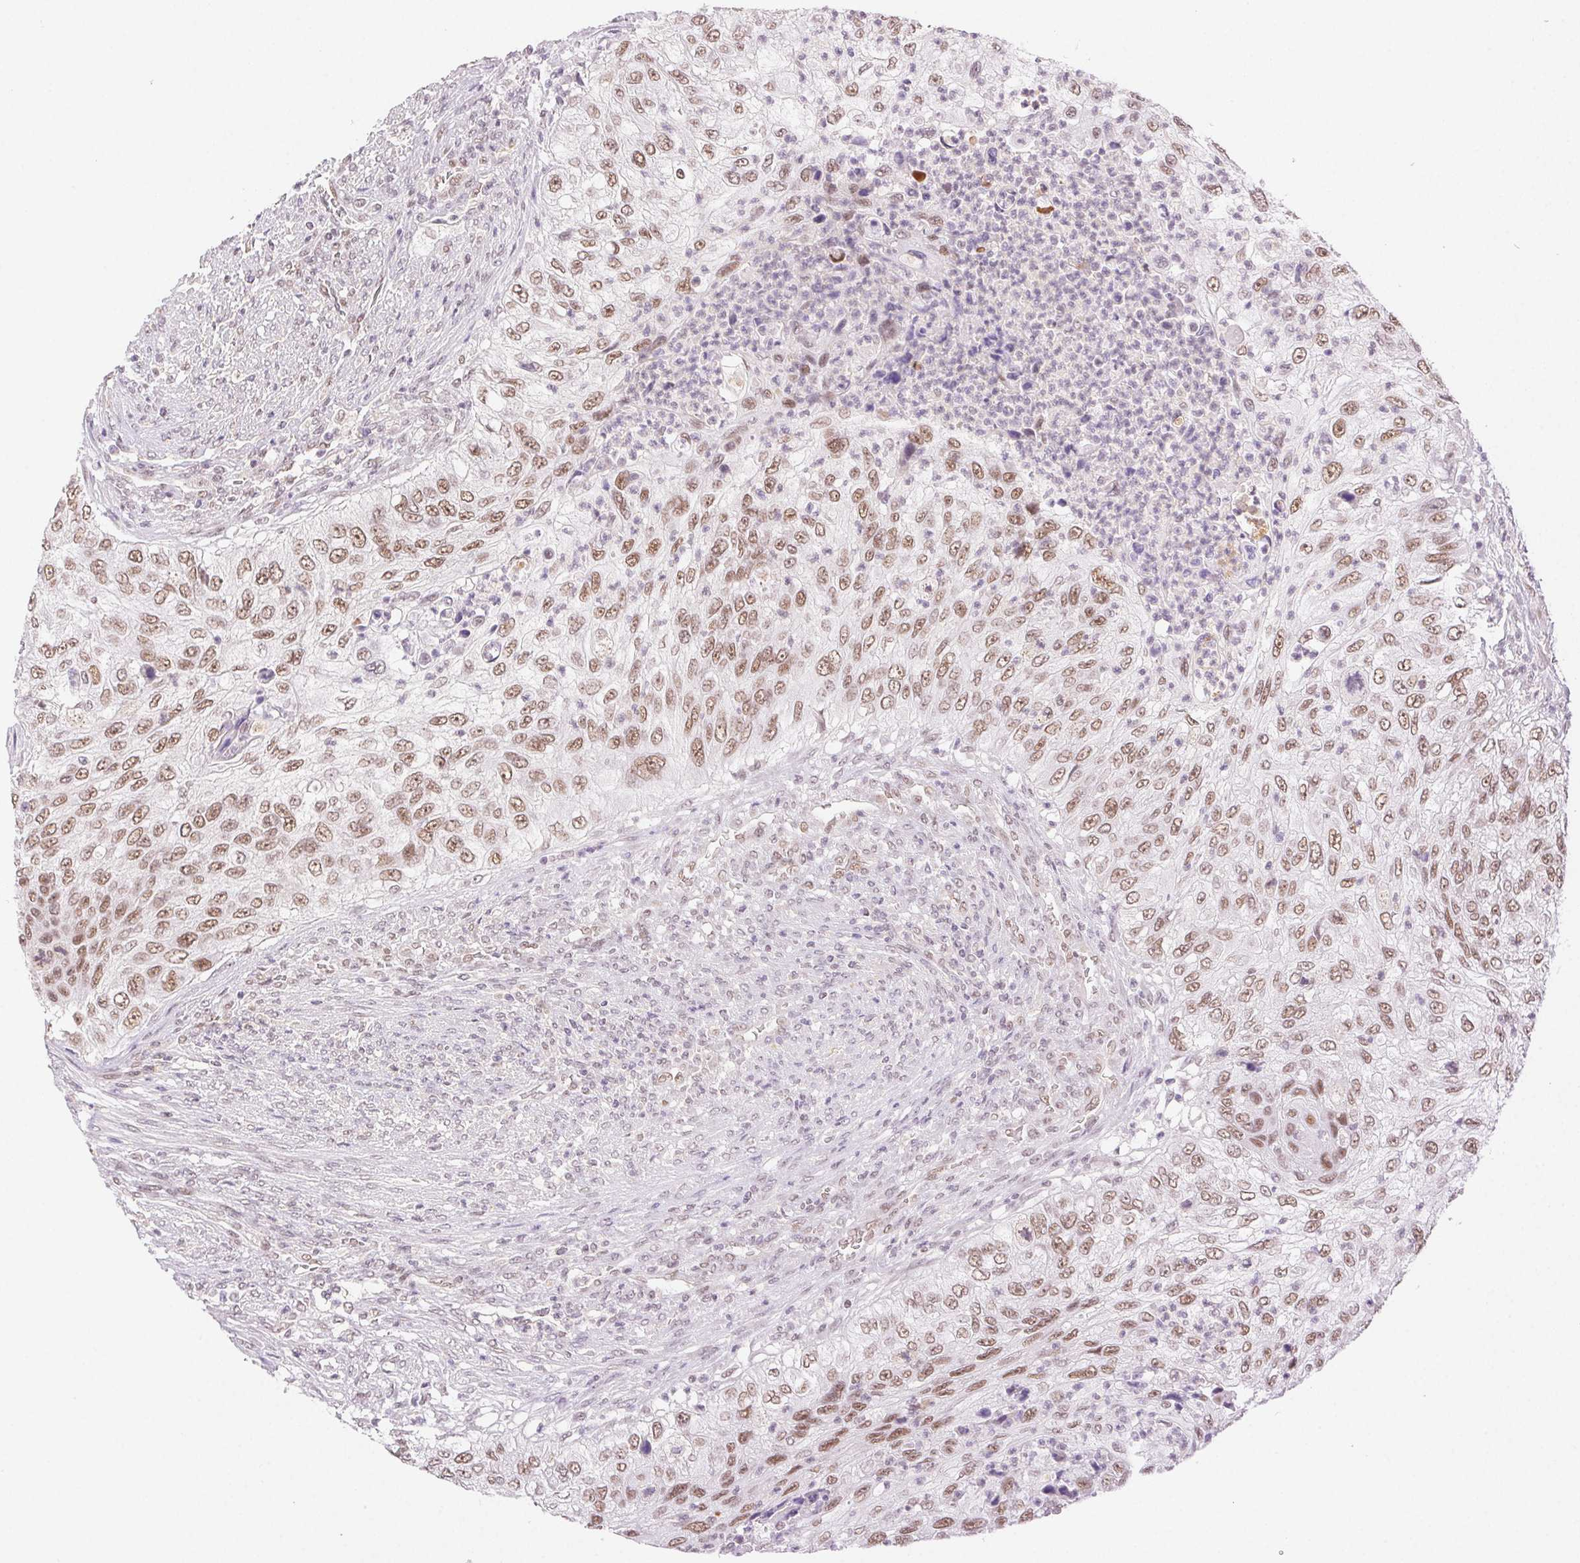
{"staining": {"intensity": "moderate", "quantity": ">75%", "location": "nuclear"}, "tissue": "urothelial cancer", "cell_type": "Tumor cells", "image_type": "cancer", "snomed": [{"axis": "morphology", "description": "Urothelial carcinoma, High grade"}, {"axis": "topography", "description": "Urinary bladder"}], "caption": "Protein staining exhibits moderate nuclear expression in approximately >75% of tumor cells in high-grade urothelial carcinoma.", "gene": "H2AZ2", "patient": {"sex": "female", "age": 60}}